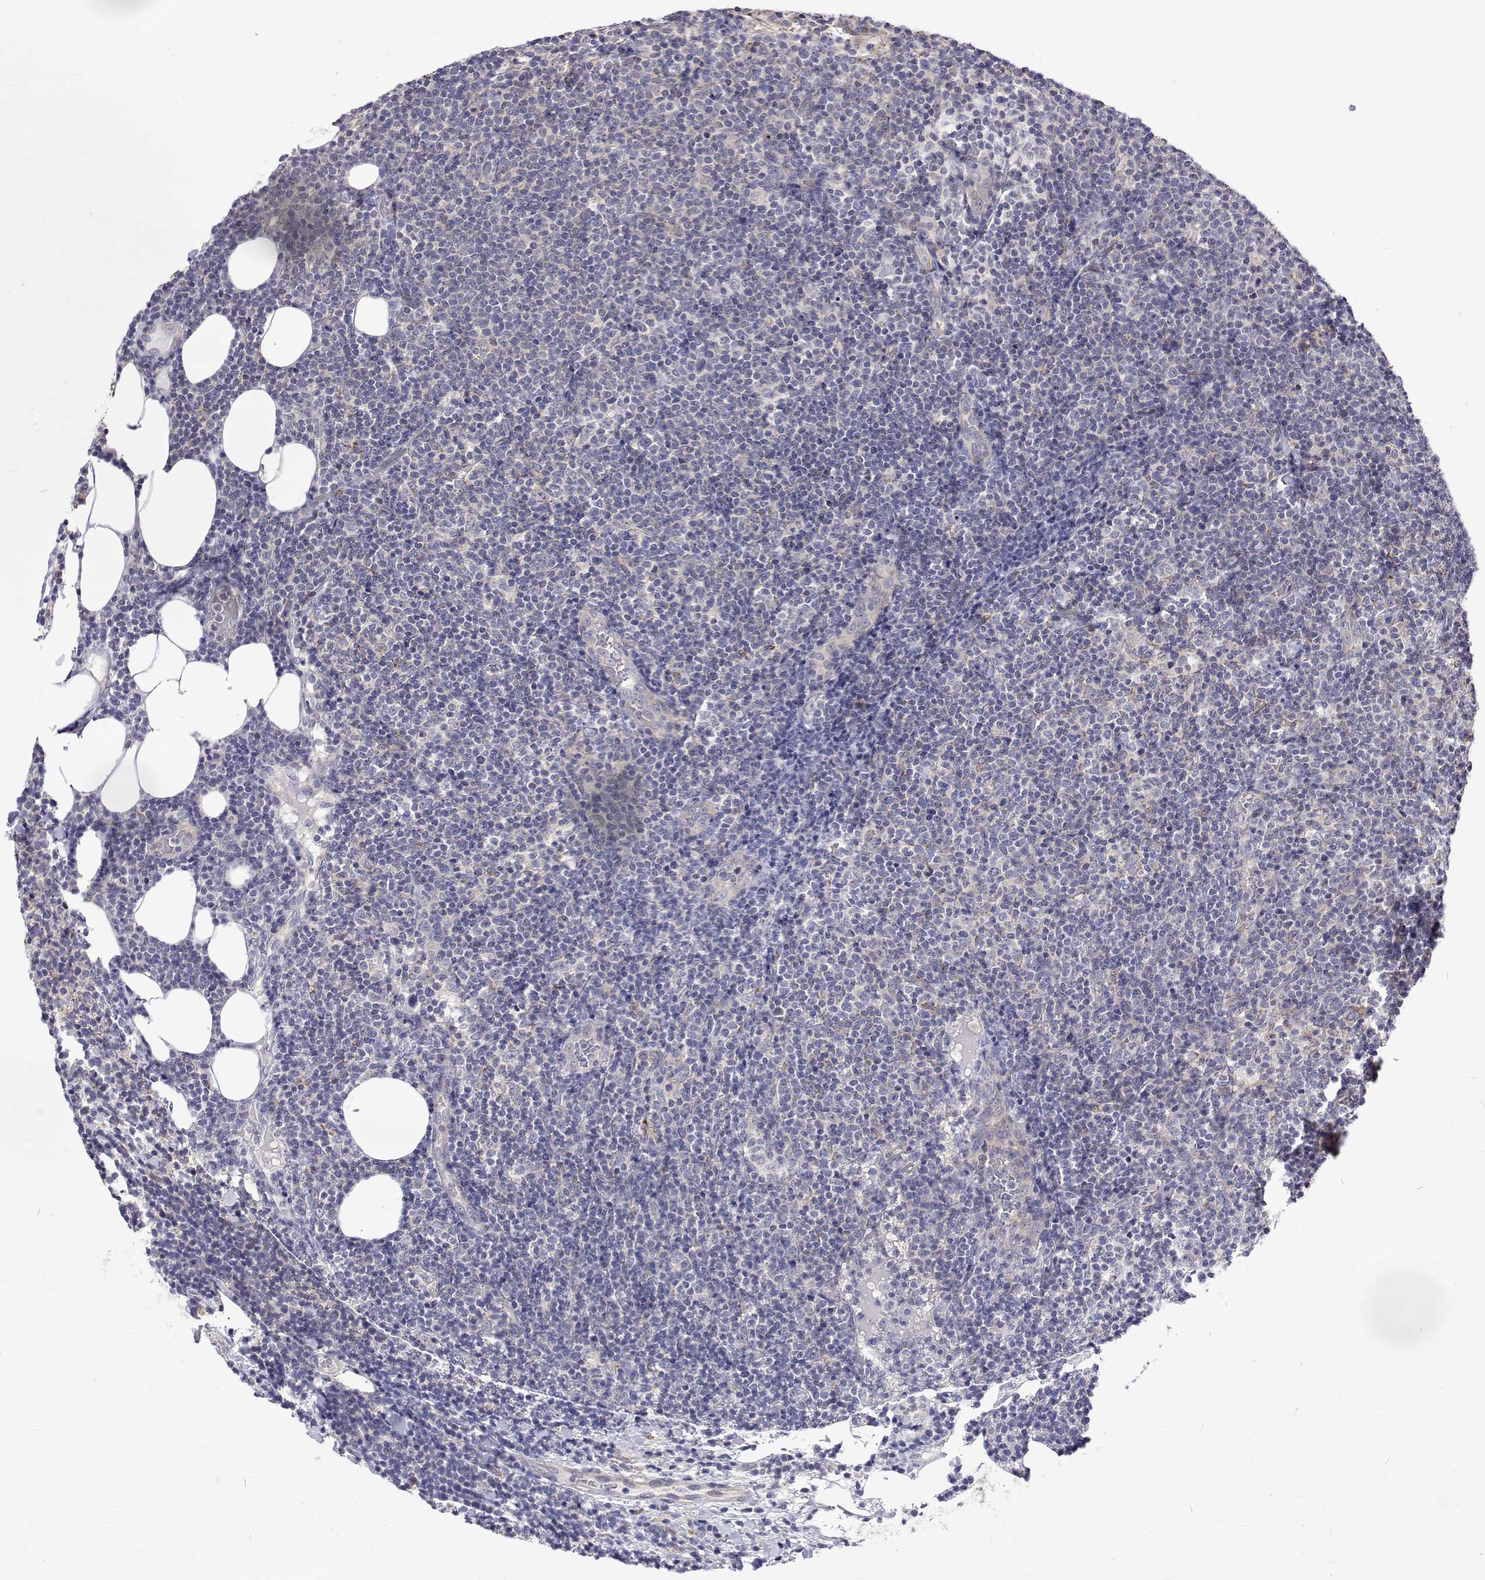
{"staining": {"intensity": "negative", "quantity": "none", "location": "none"}, "tissue": "lymphoma", "cell_type": "Tumor cells", "image_type": "cancer", "snomed": [{"axis": "morphology", "description": "Malignant lymphoma, non-Hodgkin's type, High grade"}, {"axis": "topography", "description": "Lymph node"}], "caption": "Immunohistochemical staining of human lymphoma reveals no significant expression in tumor cells.", "gene": "PADI1", "patient": {"sex": "male", "age": 61}}